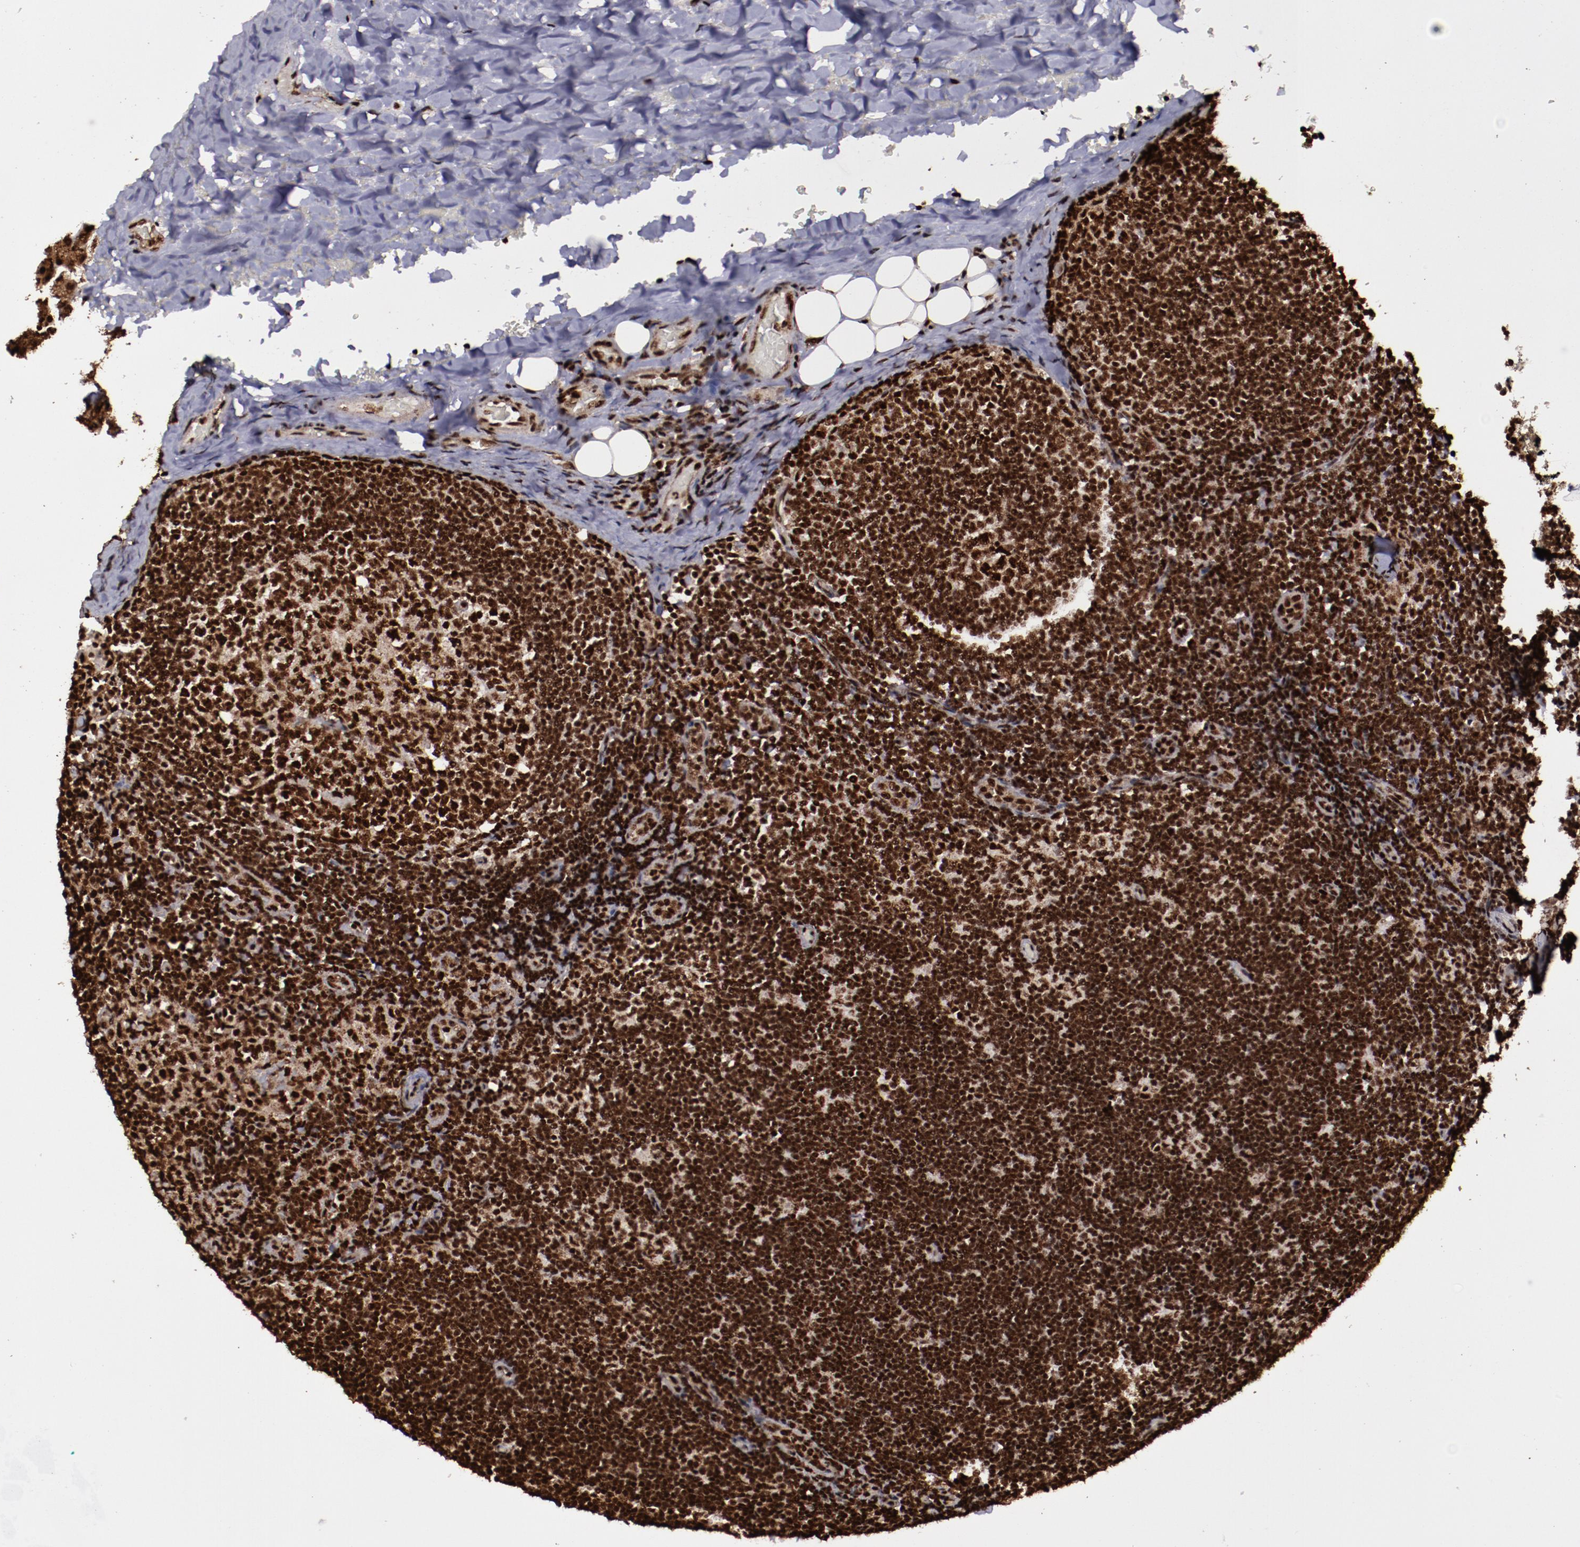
{"staining": {"intensity": "strong", "quantity": ">75%", "location": "nuclear"}, "tissue": "lymph node", "cell_type": "Germinal center cells", "image_type": "normal", "snomed": [{"axis": "morphology", "description": "Normal tissue, NOS"}, {"axis": "topography", "description": "Lymph node"}, {"axis": "topography", "description": "Salivary gland"}], "caption": "The histopathology image exhibits immunohistochemical staining of unremarkable lymph node. There is strong nuclear positivity is identified in approximately >75% of germinal center cells.", "gene": "SNW1", "patient": {"sex": "male", "age": 8}}